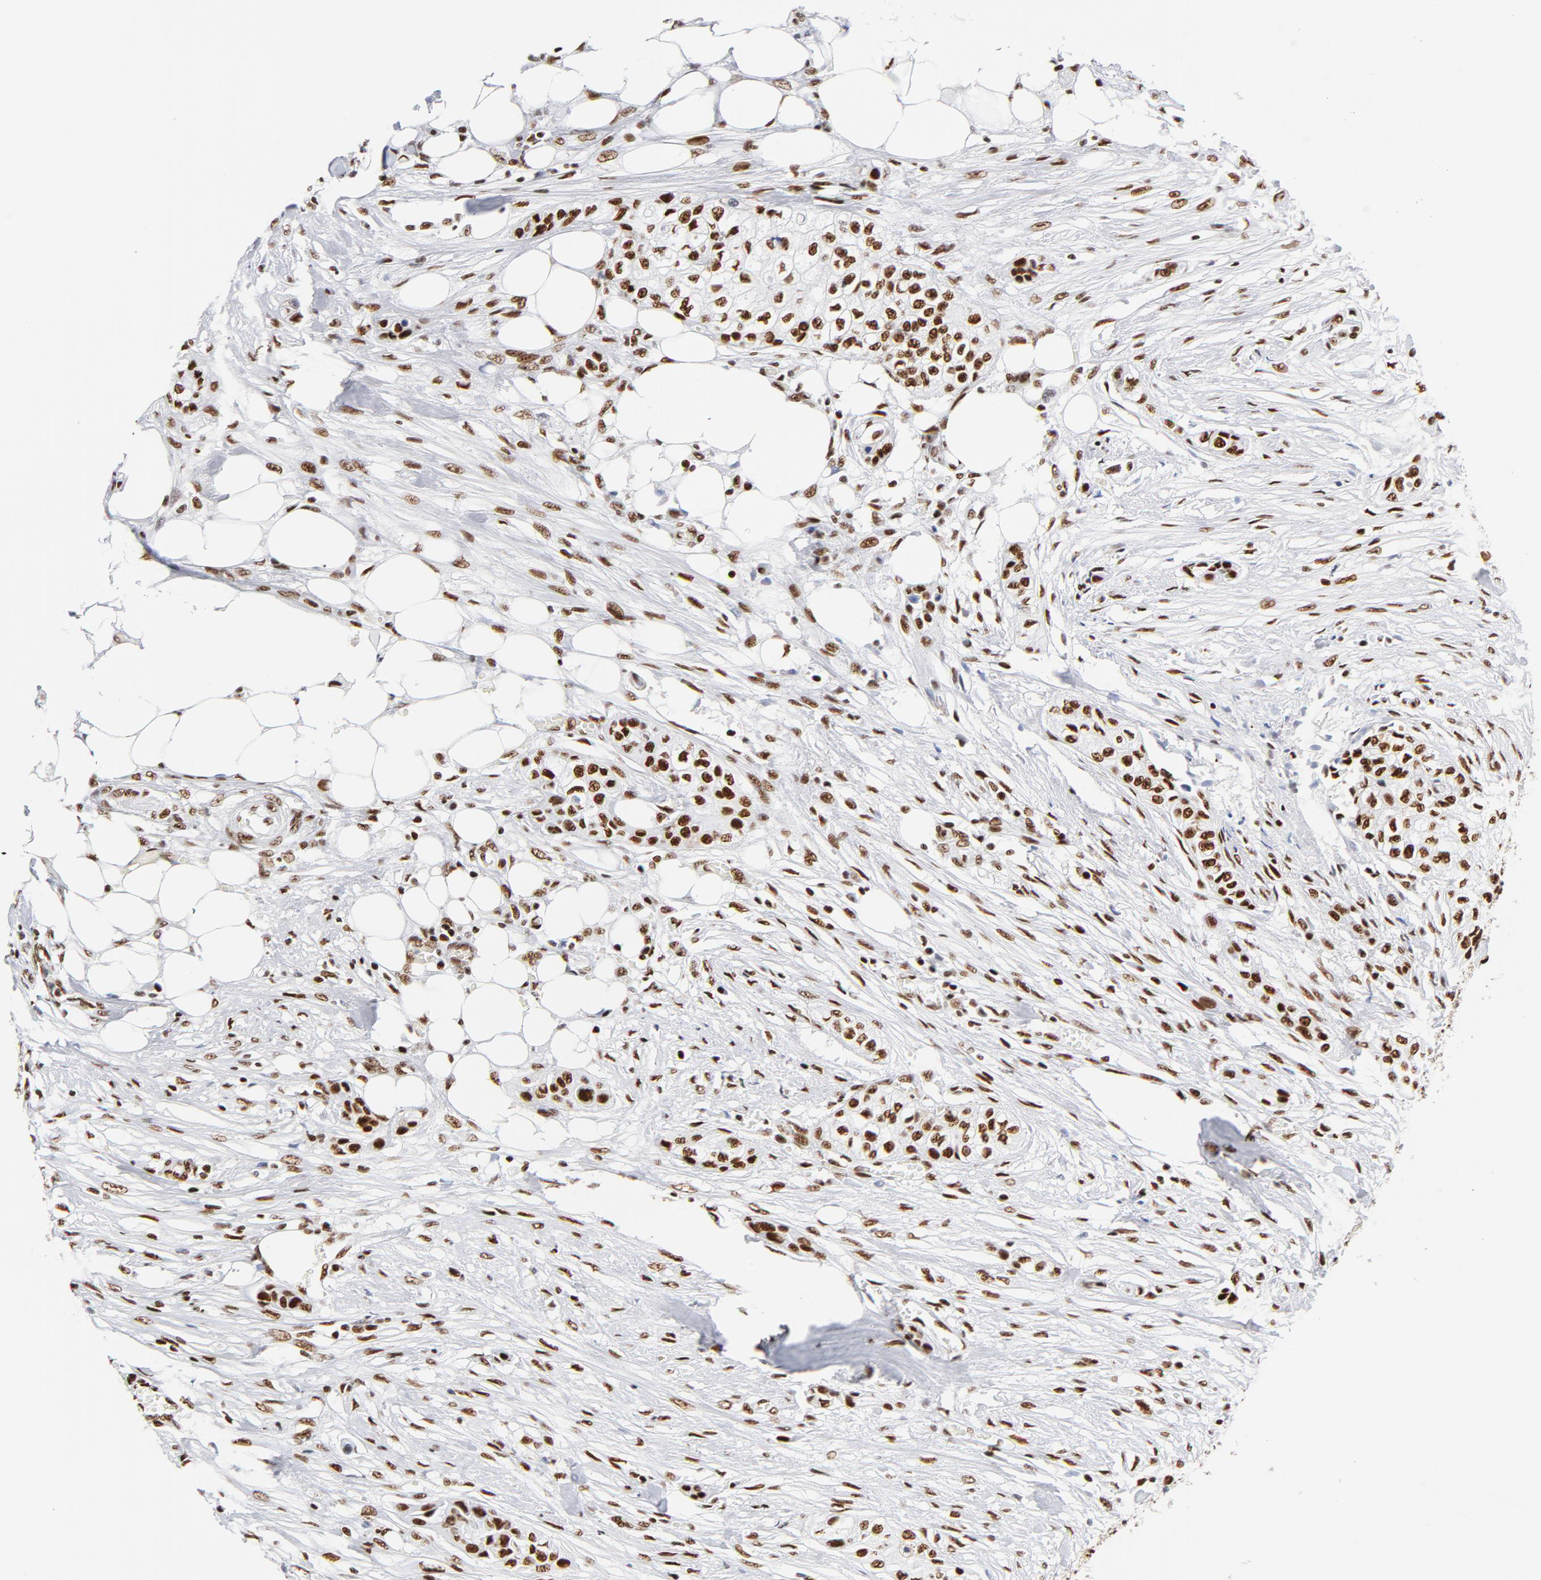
{"staining": {"intensity": "strong", "quantity": ">75%", "location": "nuclear"}, "tissue": "urothelial cancer", "cell_type": "Tumor cells", "image_type": "cancer", "snomed": [{"axis": "morphology", "description": "Urothelial carcinoma, High grade"}, {"axis": "topography", "description": "Urinary bladder"}], "caption": "Strong nuclear protein staining is appreciated in approximately >75% of tumor cells in urothelial cancer.", "gene": "XRCC5", "patient": {"sex": "male", "age": 74}}